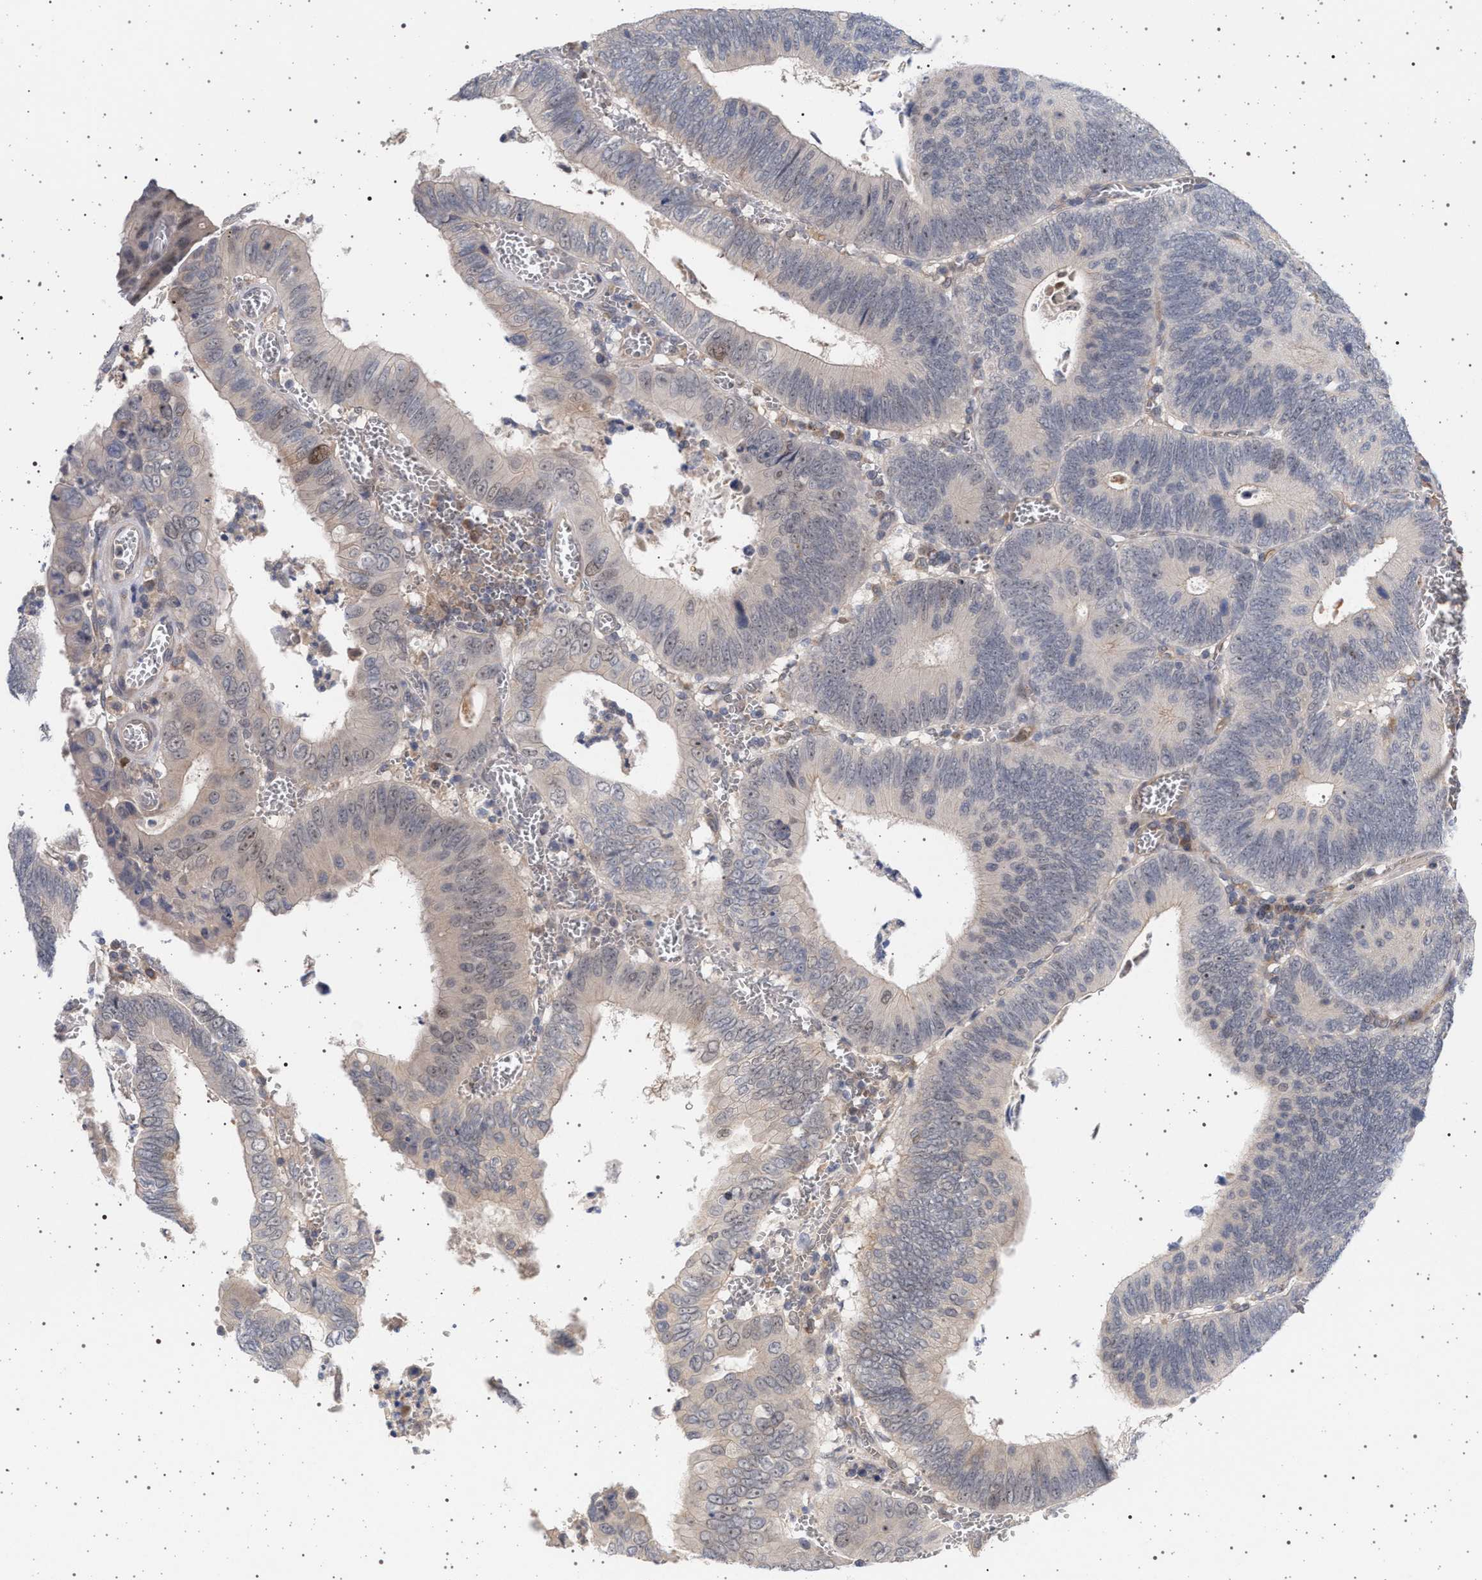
{"staining": {"intensity": "negative", "quantity": "none", "location": "none"}, "tissue": "colorectal cancer", "cell_type": "Tumor cells", "image_type": "cancer", "snomed": [{"axis": "morphology", "description": "Inflammation, NOS"}, {"axis": "morphology", "description": "Adenocarcinoma, NOS"}, {"axis": "topography", "description": "Colon"}], "caption": "Colorectal adenocarcinoma was stained to show a protein in brown. There is no significant positivity in tumor cells.", "gene": "RBM48", "patient": {"sex": "male", "age": 72}}